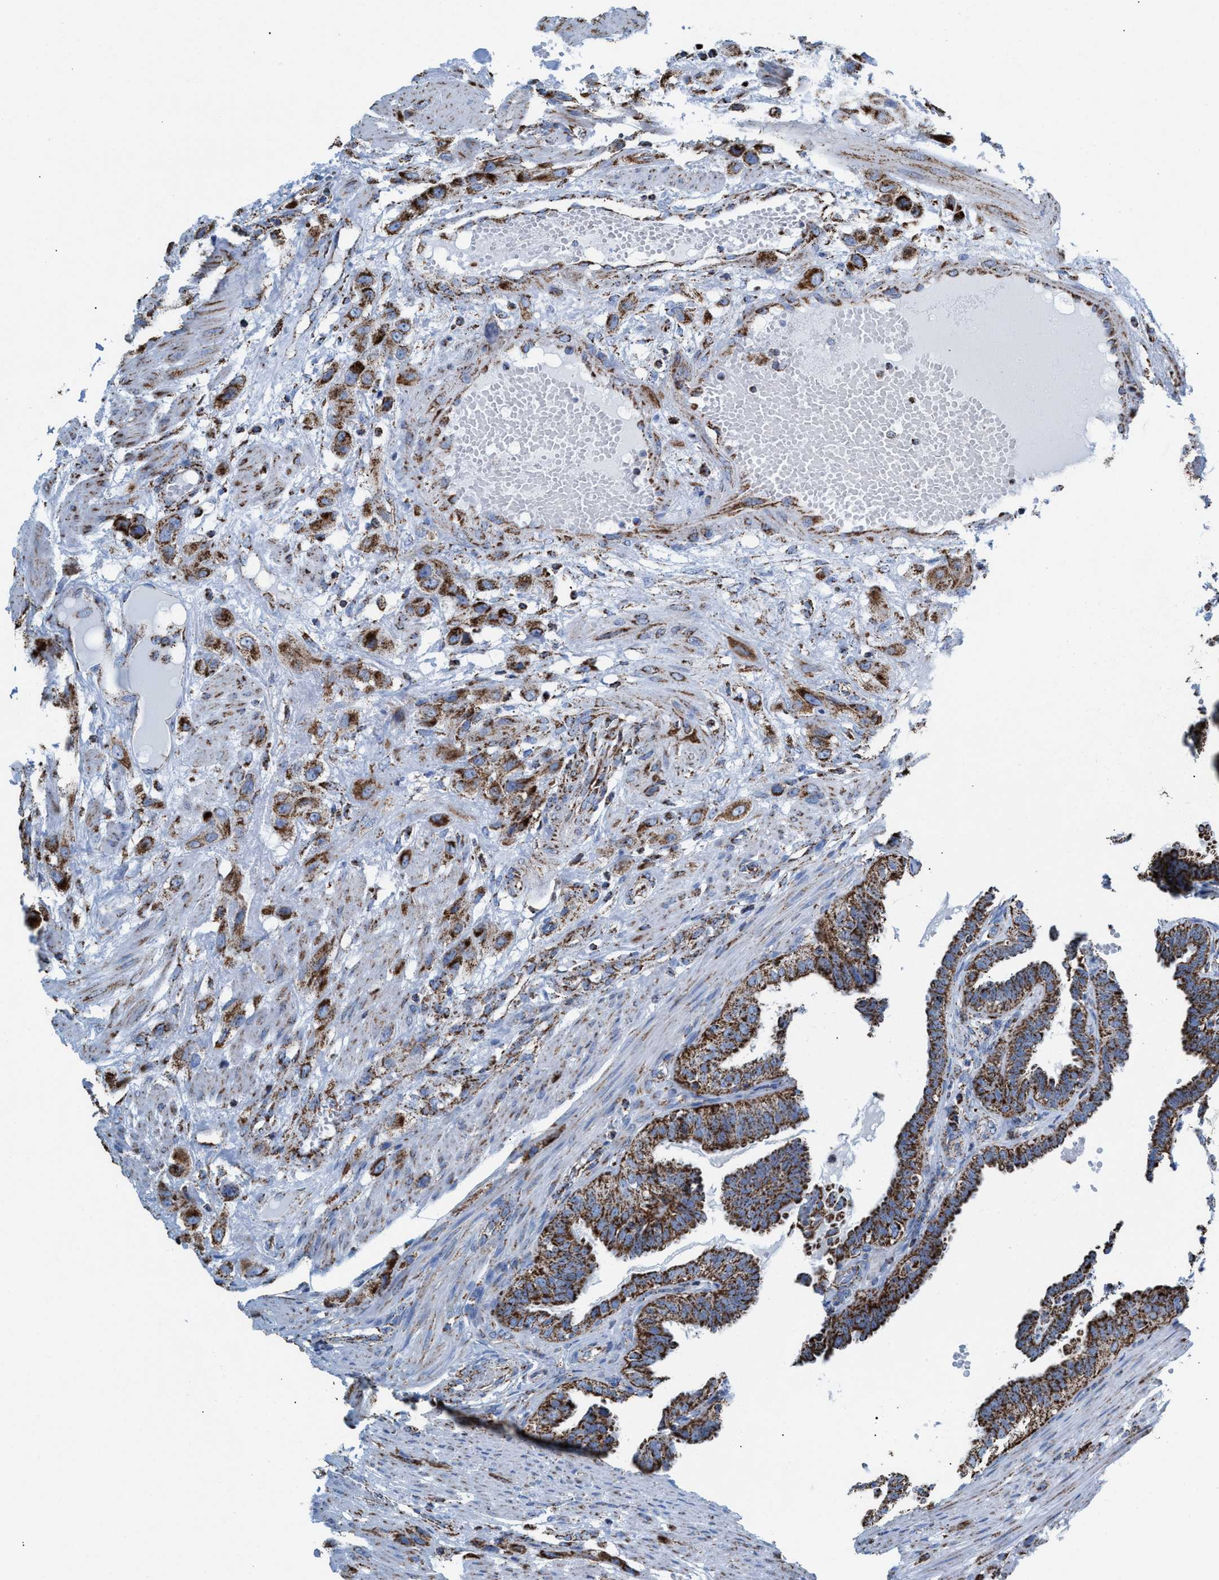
{"staining": {"intensity": "strong", "quantity": ">75%", "location": "cytoplasmic/membranous"}, "tissue": "fallopian tube", "cell_type": "Glandular cells", "image_type": "normal", "snomed": [{"axis": "morphology", "description": "Normal tissue, NOS"}, {"axis": "topography", "description": "Fallopian tube"}, {"axis": "topography", "description": "Placenta"}], "caption": "Protein analysis of normal fallopian tube shows strong cytoplasmic/membranous staining in approximately >75% of glandular cells.", "gene": "ECHS1", "patient": {"sex": "female", "age": 34}}